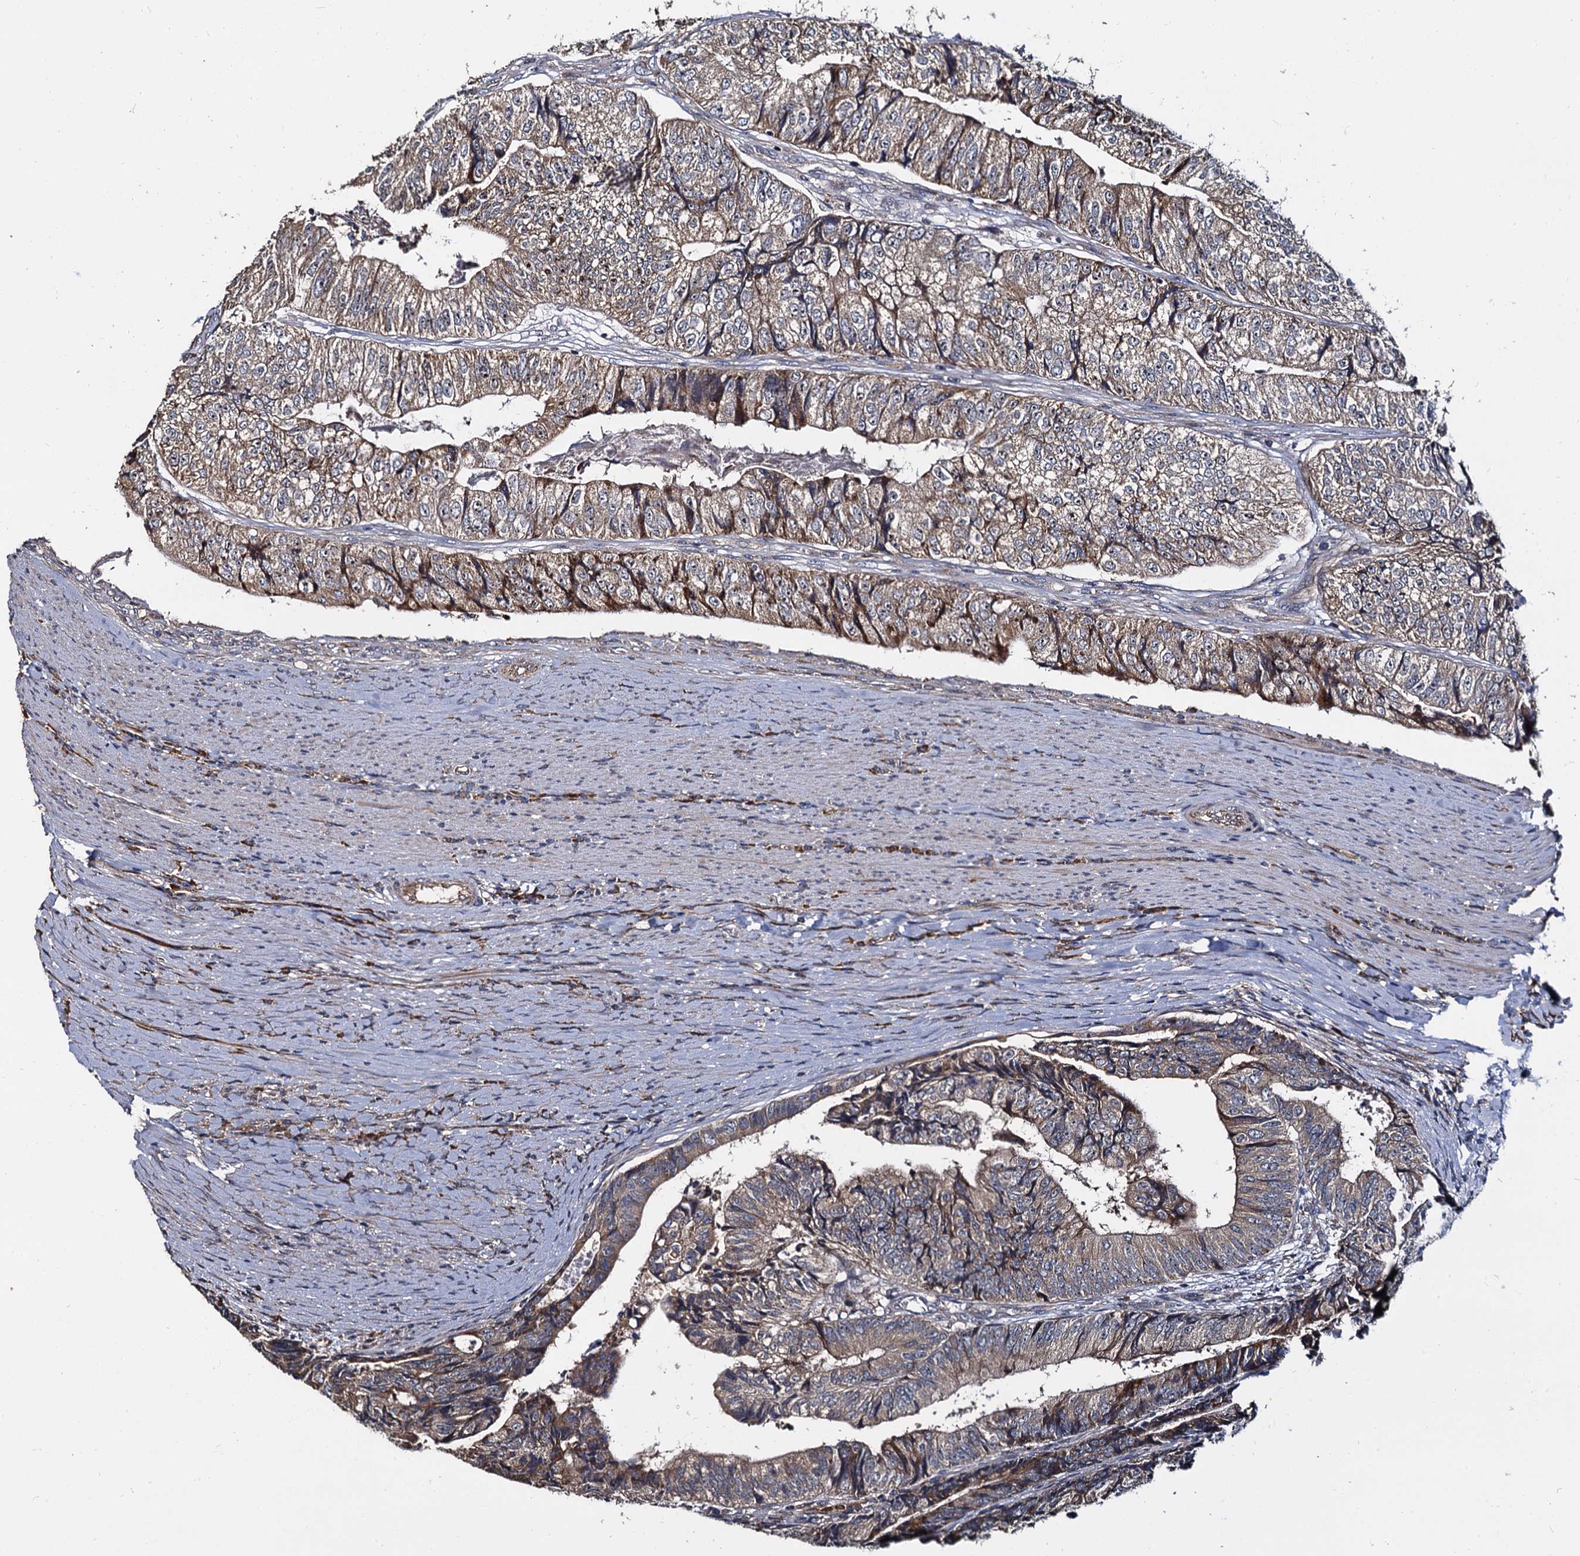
{"staining": {"intensity": "moderate", "quantity": ">75%", "location": "cytoplasmic/membranous"}, "tissue": "colorectal cancer", "cell_type": "Tumor cells", "image_type": "cancer", "snomed": [{"axis": "morphology", "description": "Adenocarcinoma, NOS"}, {"axis": "topography", "description": "Colon"}], "caption": "Human colorectal adenocarcinoma stained with a protein marker demonstrates moderate staining in tumor cells.", "gene": "WWC3", "patient": {"sex": "female", "age": 67}}